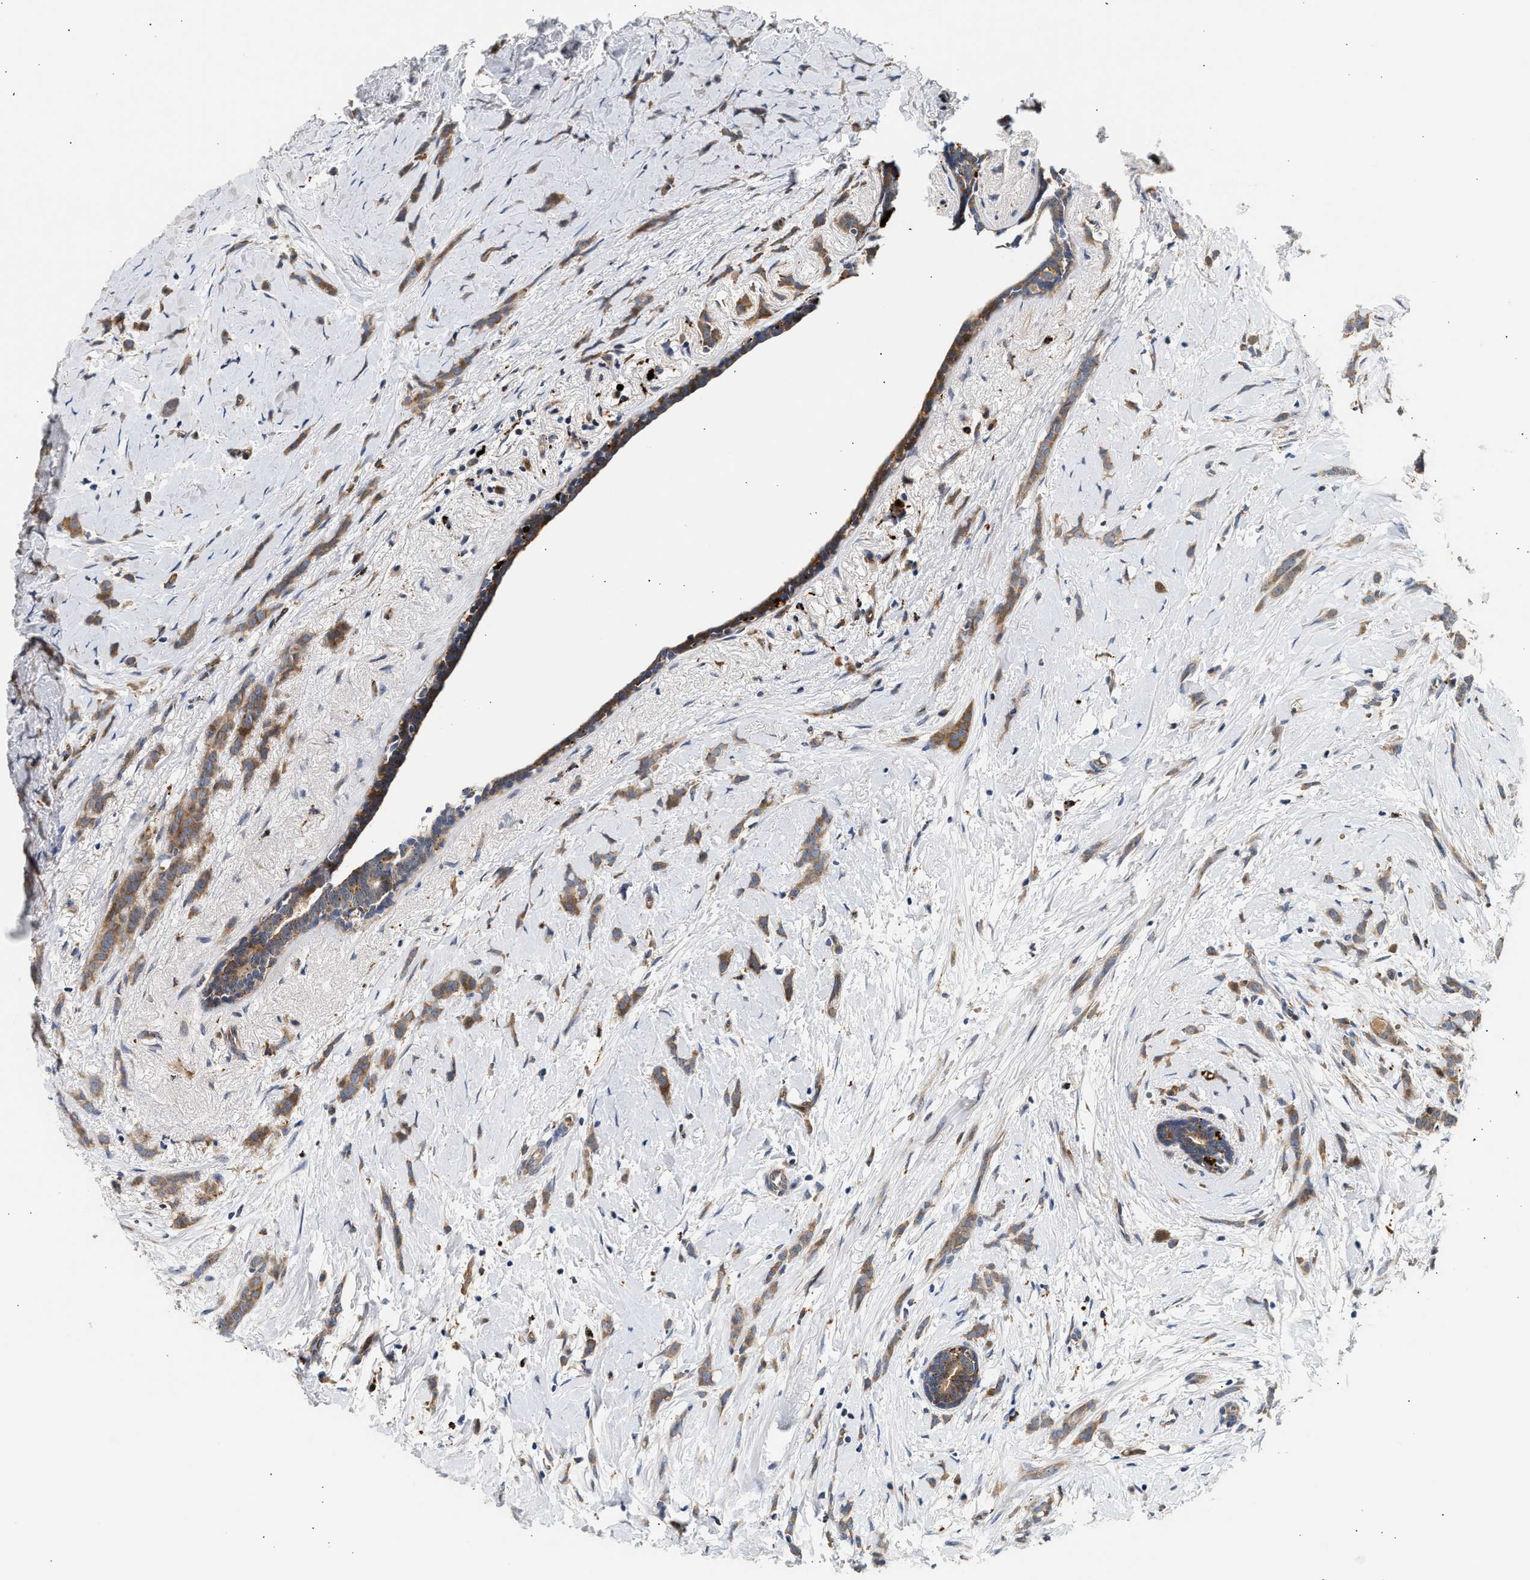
{"staining": {"intensity": "moderate", "quantity": ">75%", "location": "cytoplasmic/membranous"}, "tissue": "breast cancer", "cell_type": "Tumor cells", "image_type": "cancer", "snomed": [{"axis": "morphology", "description": "Lobular carcinoma, in situ"}, {"axis": "morphology", "description": "Lobular carcinoma"}, {"axis": "topography", "description": "Breast"}], "caption": "The photomicrograph exhibits a brown stain indicating the presence of a protein in the cytoplasmic/membranous of tumor cells in breast cancer. (IHC, brightfield microscopy, high magnification).", "gene": "PLD3", "patient": {"sex": "female", "age": 41}}